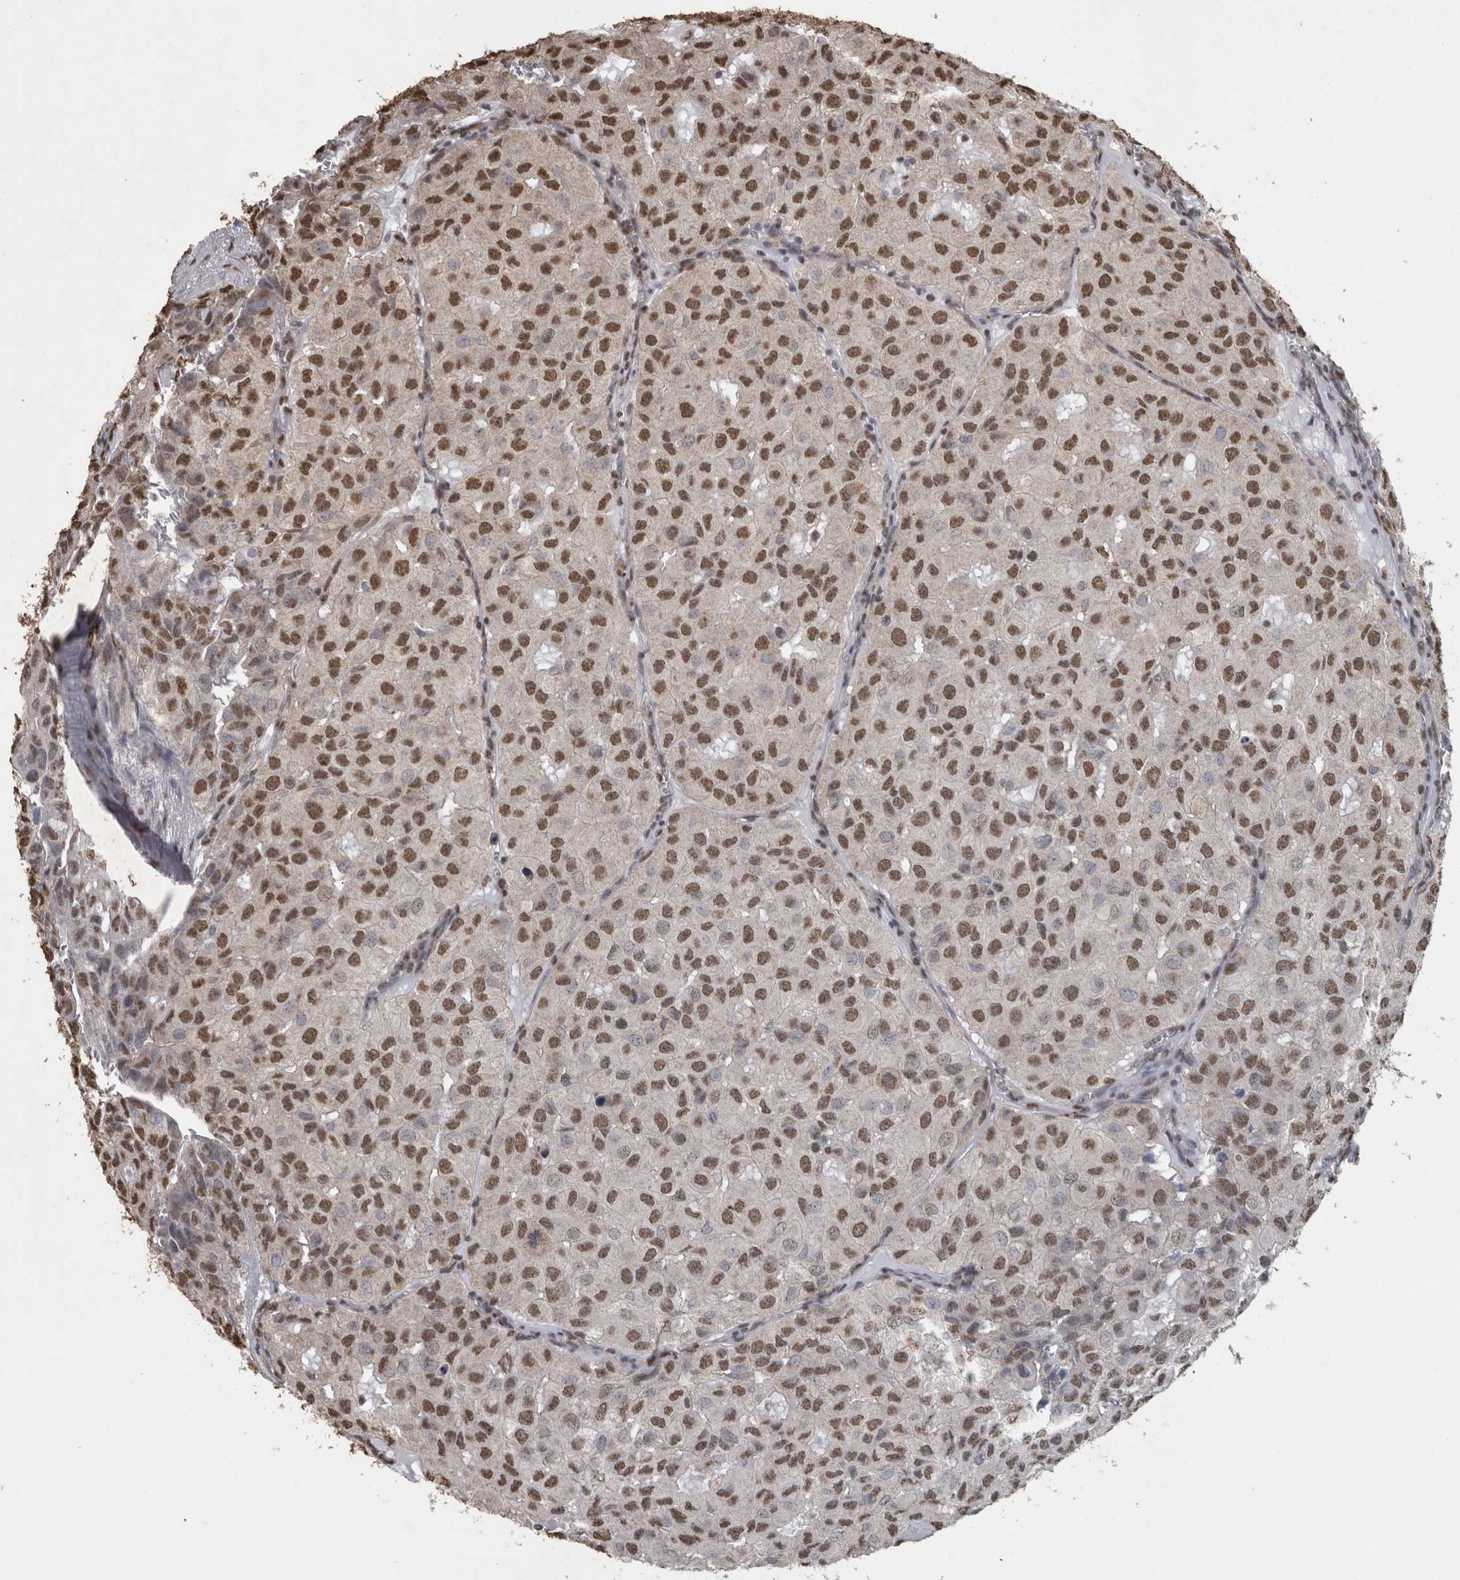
{"staining": {"intensity": "moderate", "quantity": ">75%", "location": "nuclear"}, "tissue": "head and neck cancer", "cell_type": "Tumor cells", "image_type": "cancer", "snomed": [{"axis": "morphology", "description": "Adenocarcinoma, NOS"}, {"axis": "topography", "description": "Salivary gland, NOS"}, {"axis": "topography", "description": "Head-Neck"}], "caption": "Adenocarcinoma (head and neck) tissue displays moderate nuclear positivity in about >75% of tumor cells, visualized by immunohistochemistry.", "gene": "SMAD7", "patient": {"sex": "female", "age": 76}}